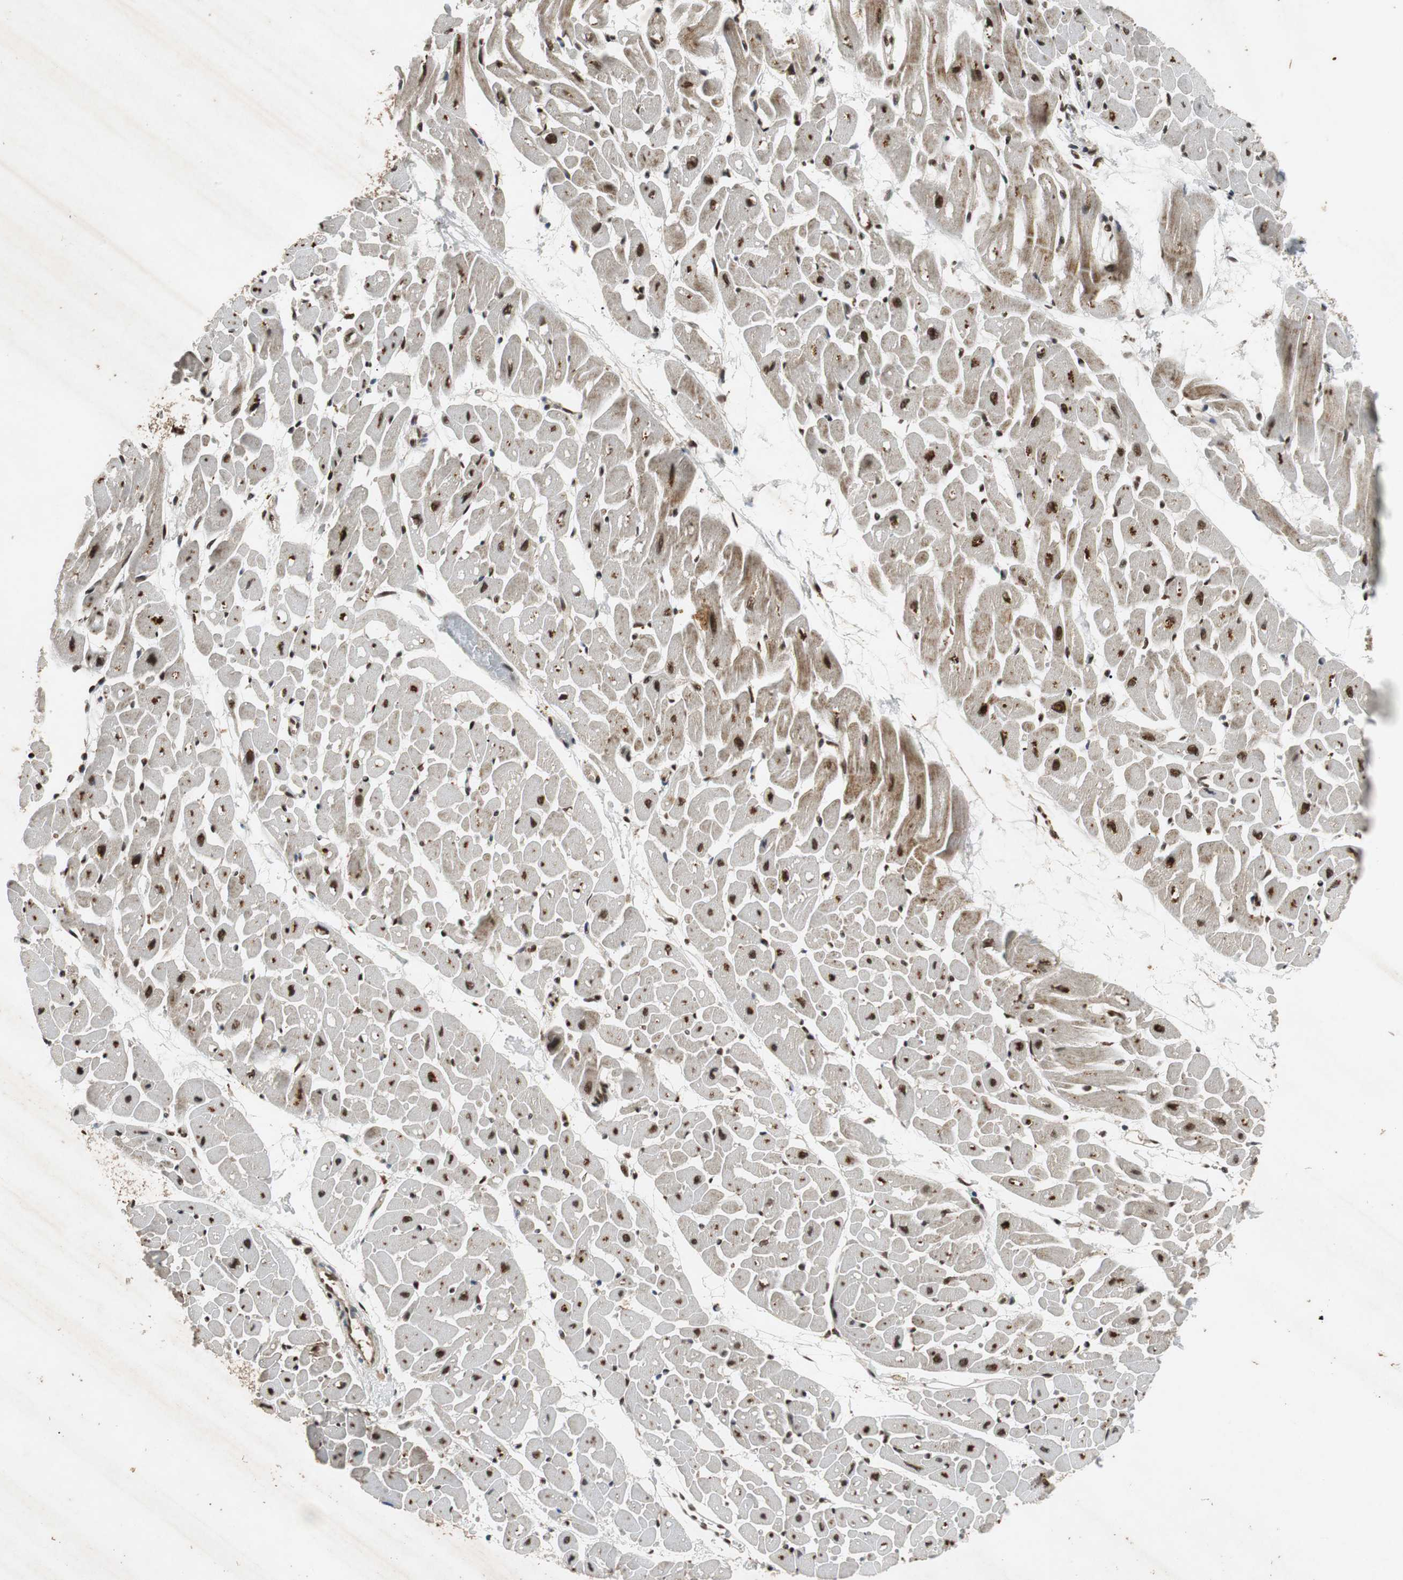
{"staining": {"intensity": "strong", "quantity": ">75%", "location": "cytoplasmic/membranous,nuclear"}, "tissue": "heart muscle", "cell_type": "Cardiomyocytes", "image_type": "normal", "snomed": [{"axis": "morphology", "description": "Normal tissue, NOS"}, {"axis": "topography", "description": "Heart"}], "caption": "A high amount of strong cytoplasmic/membranous,nuclear positivity is identified in about >75% of cardiomyocytes in benign heart muscle.", "gene": "TAF5", "patient": {"sex": "male", "age": 45}}